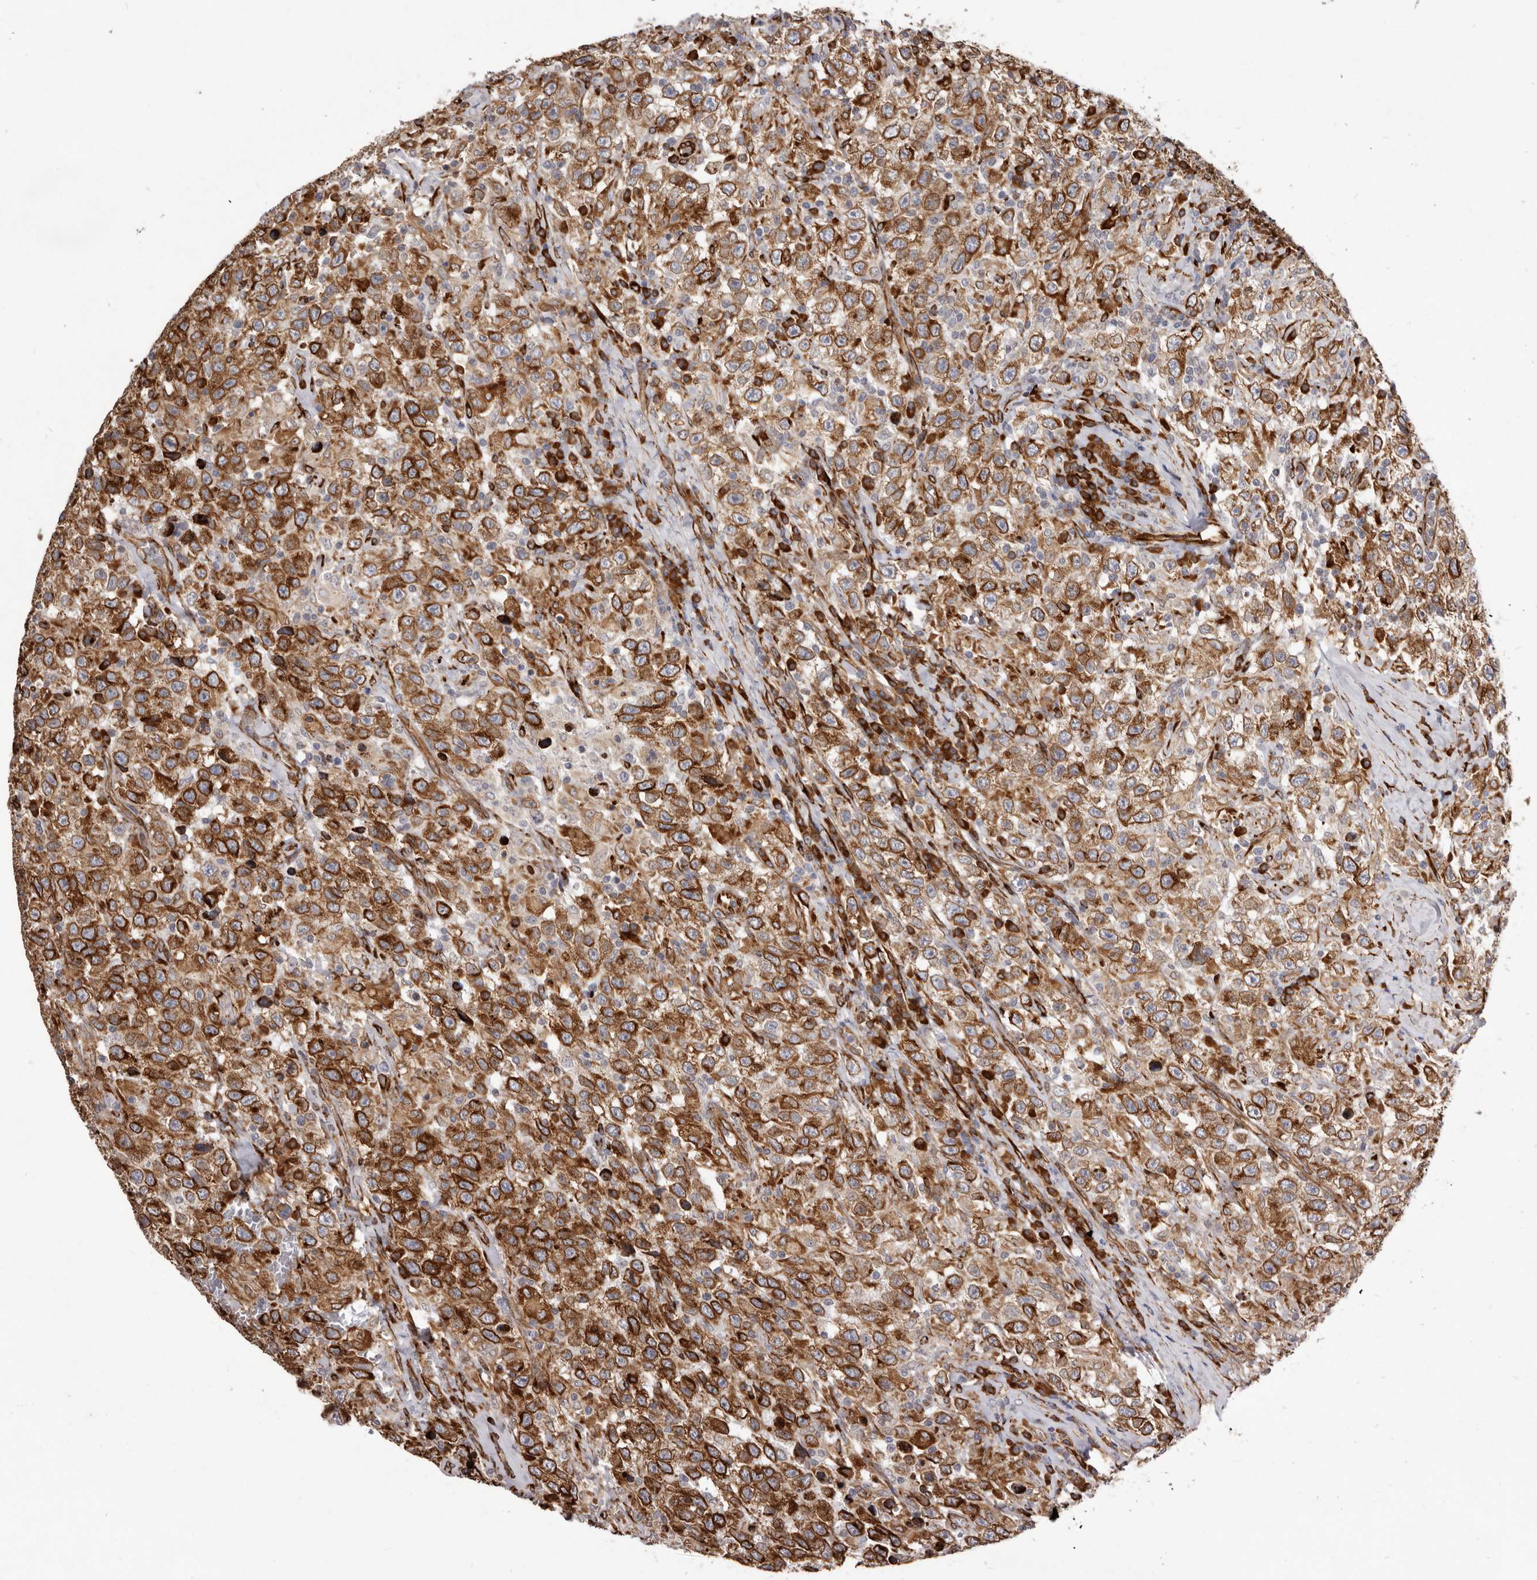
{"staining": {"intensity": "strong", "quantity": ">75%", "location": "cytoplasmic/membranous"}, "tissue": "testis cancer", "cell_type": "Tumor cells", "image_type": "cancer", "snomed": [{"axis": "morphology", "description": "Seminoma, NOS"}, {"axis": "topography", "description": "Testis"}], "caption": "Immunohistochemistry (IHC) micrograph of testis cancer stained for a protein (brown), which reveals high levels of strong cytoplasmic/membranous expression in about >75% of tumor cells.", "gene": "WDTC1", "patient": {"sex": "male", "age": 41}}